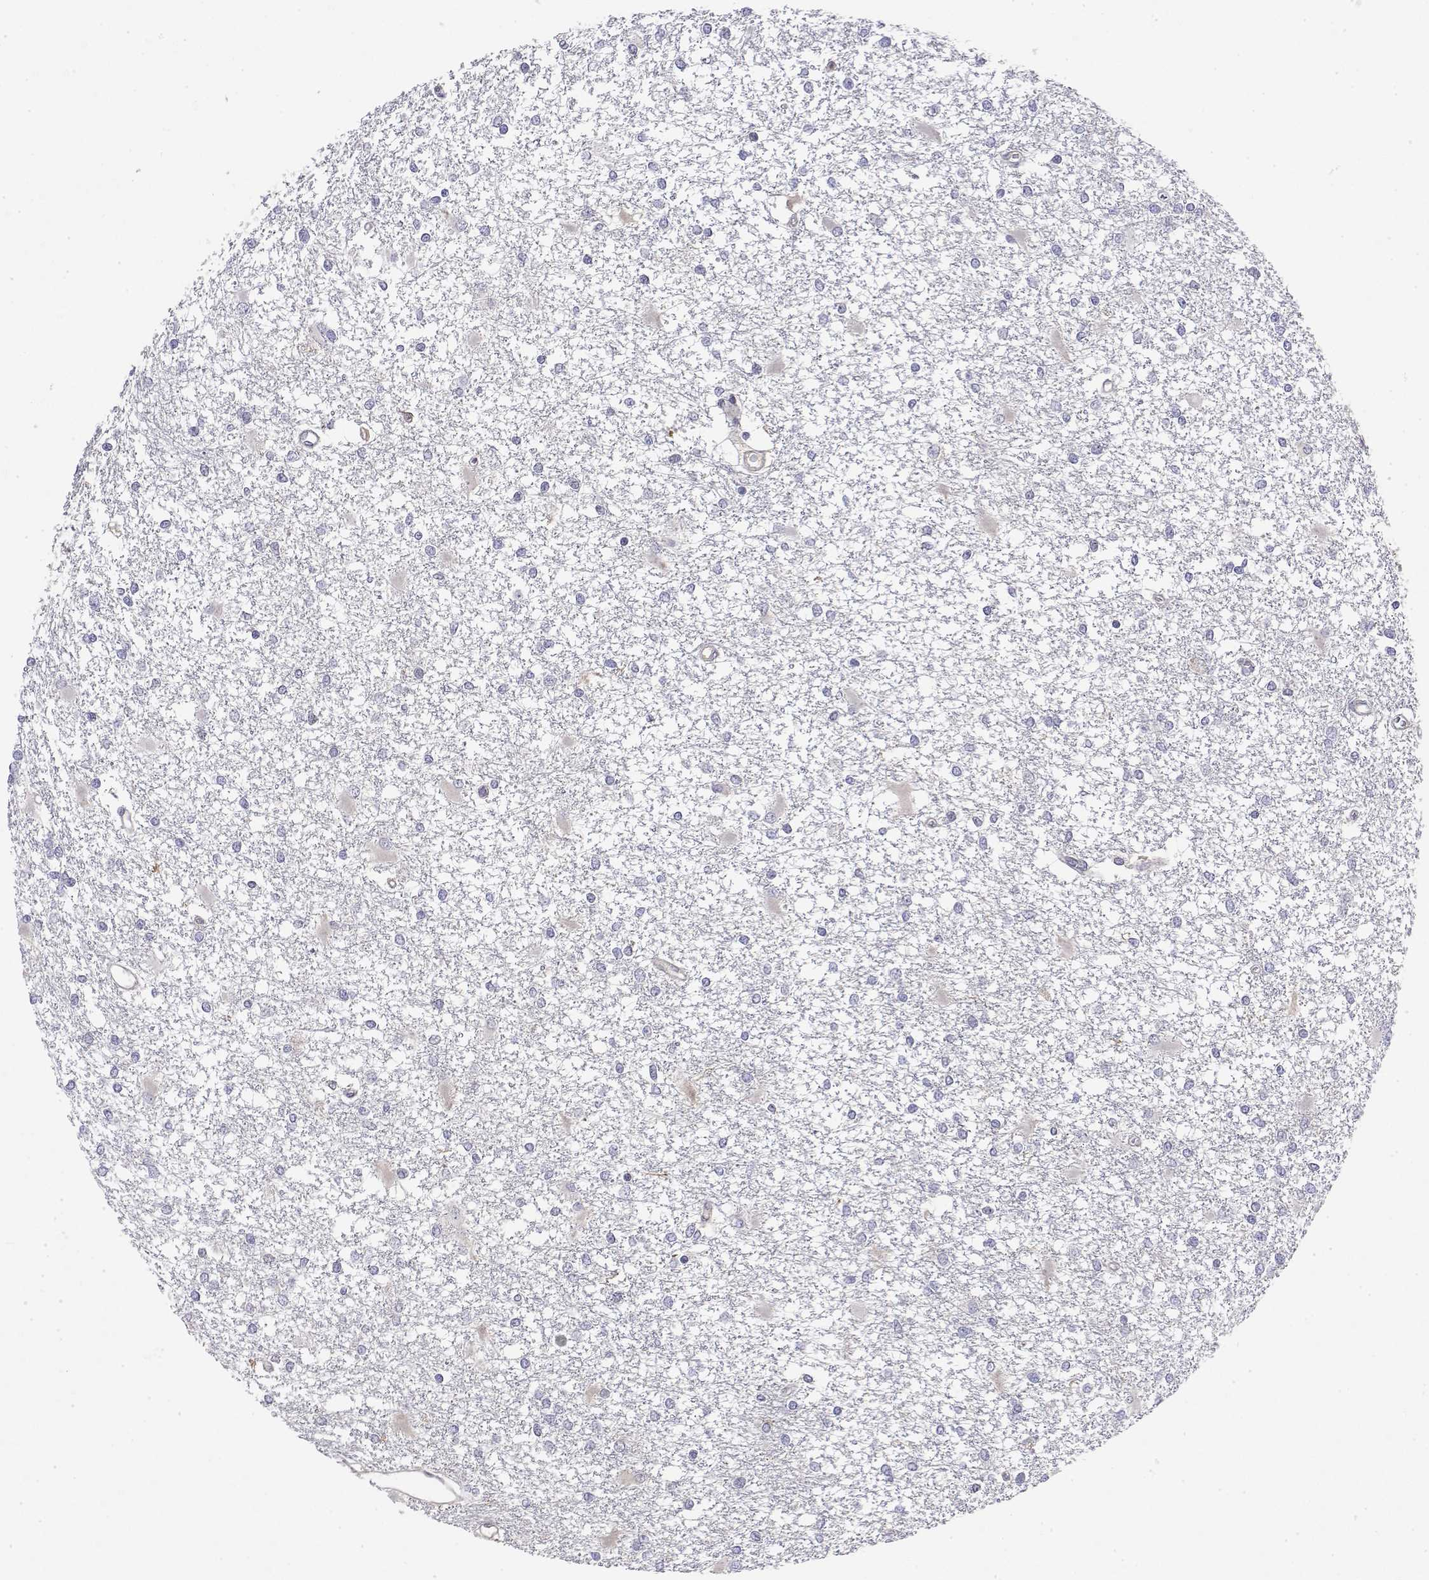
{"staining": {"intensity": "negative", "quantity": "none", "location": "none"}, "tissue": "glioma", "cell_type": "Tumor cells", "image_type": "cancer", "snomed": [{"axis": "morphology", "description": "Glioma, malignant, High grade"}, {"axis": "topography", "description": "Cerebral cortex"}], "caption": "Tumor cells show no significant positivity in glioma.", "gene": "IGFBP4", "patient": {"sex": "male", "age": 79}}